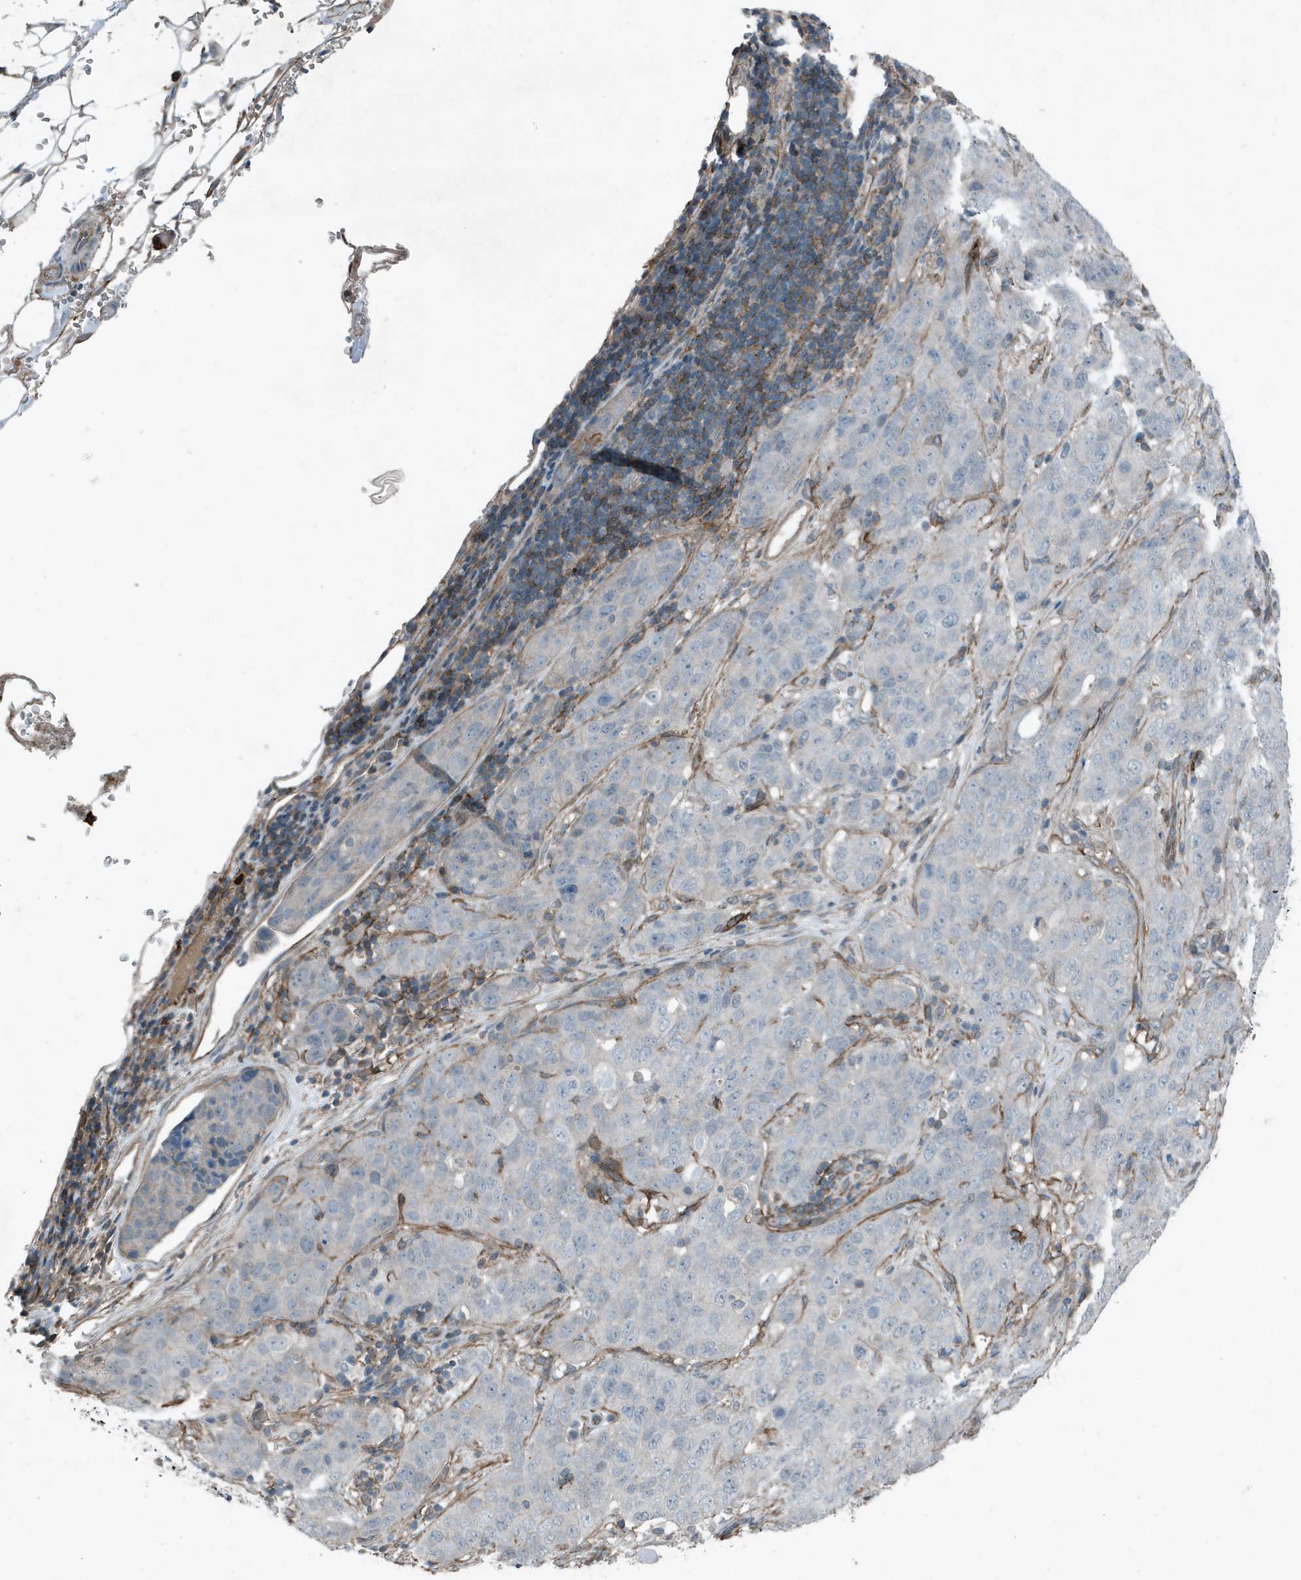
{"staining": {"intensity": "negative", "quantity": "none", "location": "none"}, "tissue": "stomach cancer", "cell_type": "Tumor cells", "image_type": "cancer", "snomed": [{"axis": "morphology", "description": "Normal tissue, NOS"}, {"axis": "morphology", "description": "Adenocarcinoma, NOS"}, {"axis": "topography", "description": "Lymph node"}, {"axis": "topography", "description": "Stomach"}], "caption": "A histopathology image of adenocarcinoma (stomach) stained for a protein reveals no brown staining in tumor cells.", "gene": "DAPP1", "patient": {"sex": "male", "age": 48}}